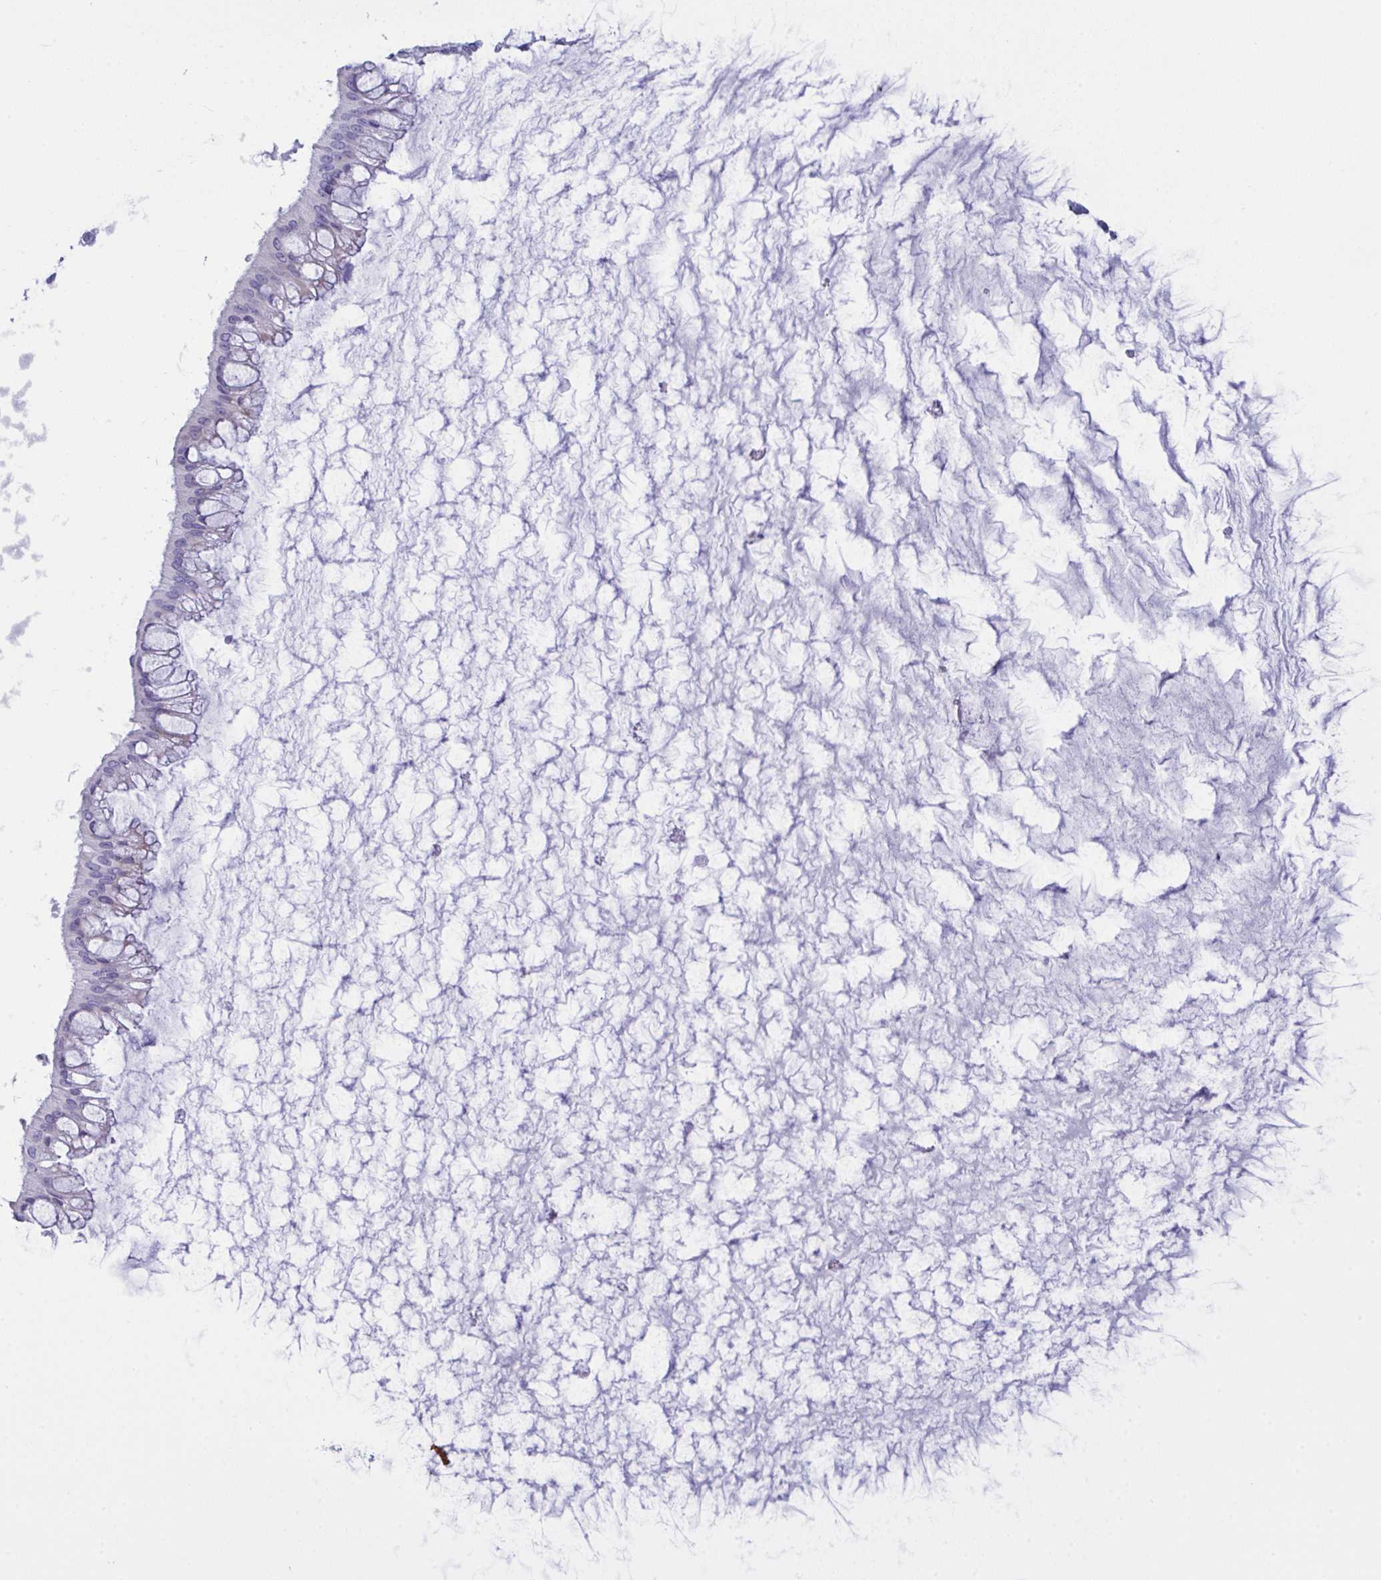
{"staining": {"intensity": "negative", "quantity": "none", "location": "none"}, "tissue": "ovarian cancer", "cell_type": "Tumor cells", "image_type": "cancer", "snomed": [{"axis": "morphology", "description": "Cystadenocarcinoma, mucinous, NOS"}, {"axis": "topography", "description": "Ovary"}], "caption": "Protein analysis of ovarian mucinous cystadenocarcinoma reveals no significant staining in tumor cells.", "gene": "ZNF684", "patient": {"sex": "female", "age": 73}}